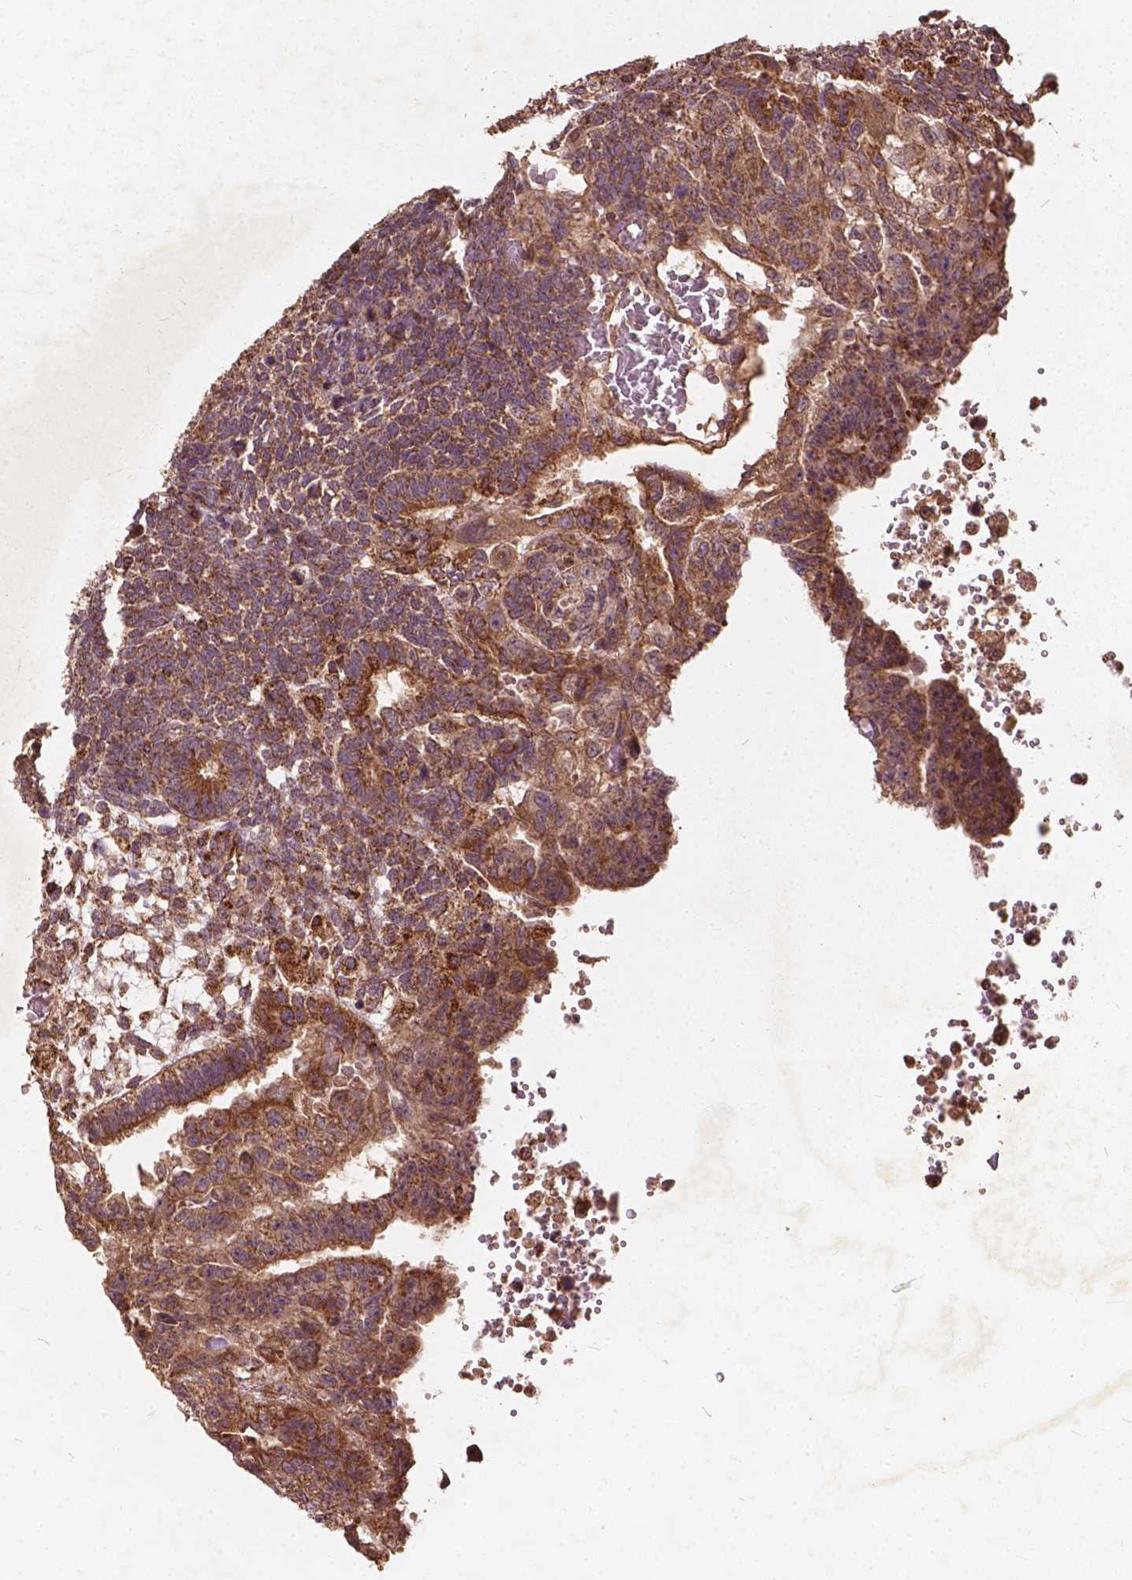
{"staining": {"intensity": "moderate", "quantity": ">75%", "location": "cytoplasmic/membranous"}, "tissue": "testis cancer", "cell_type": "Tumor cells", "image_type": "cancer", "snomed": [{"axis": "morphology", "description": "Carcinoma, Embryonal, NOS"}, {"axis": "topography", "description": "Testis"}], "caption": "This is an image of IHC staining of testis cancer (embryonal carcinoma), which shows moderate expression in the cytoplasmic/membranous of tumor cells.", "gene": "UBXN2A", "patient": {"sex": "male", "age": 24}}